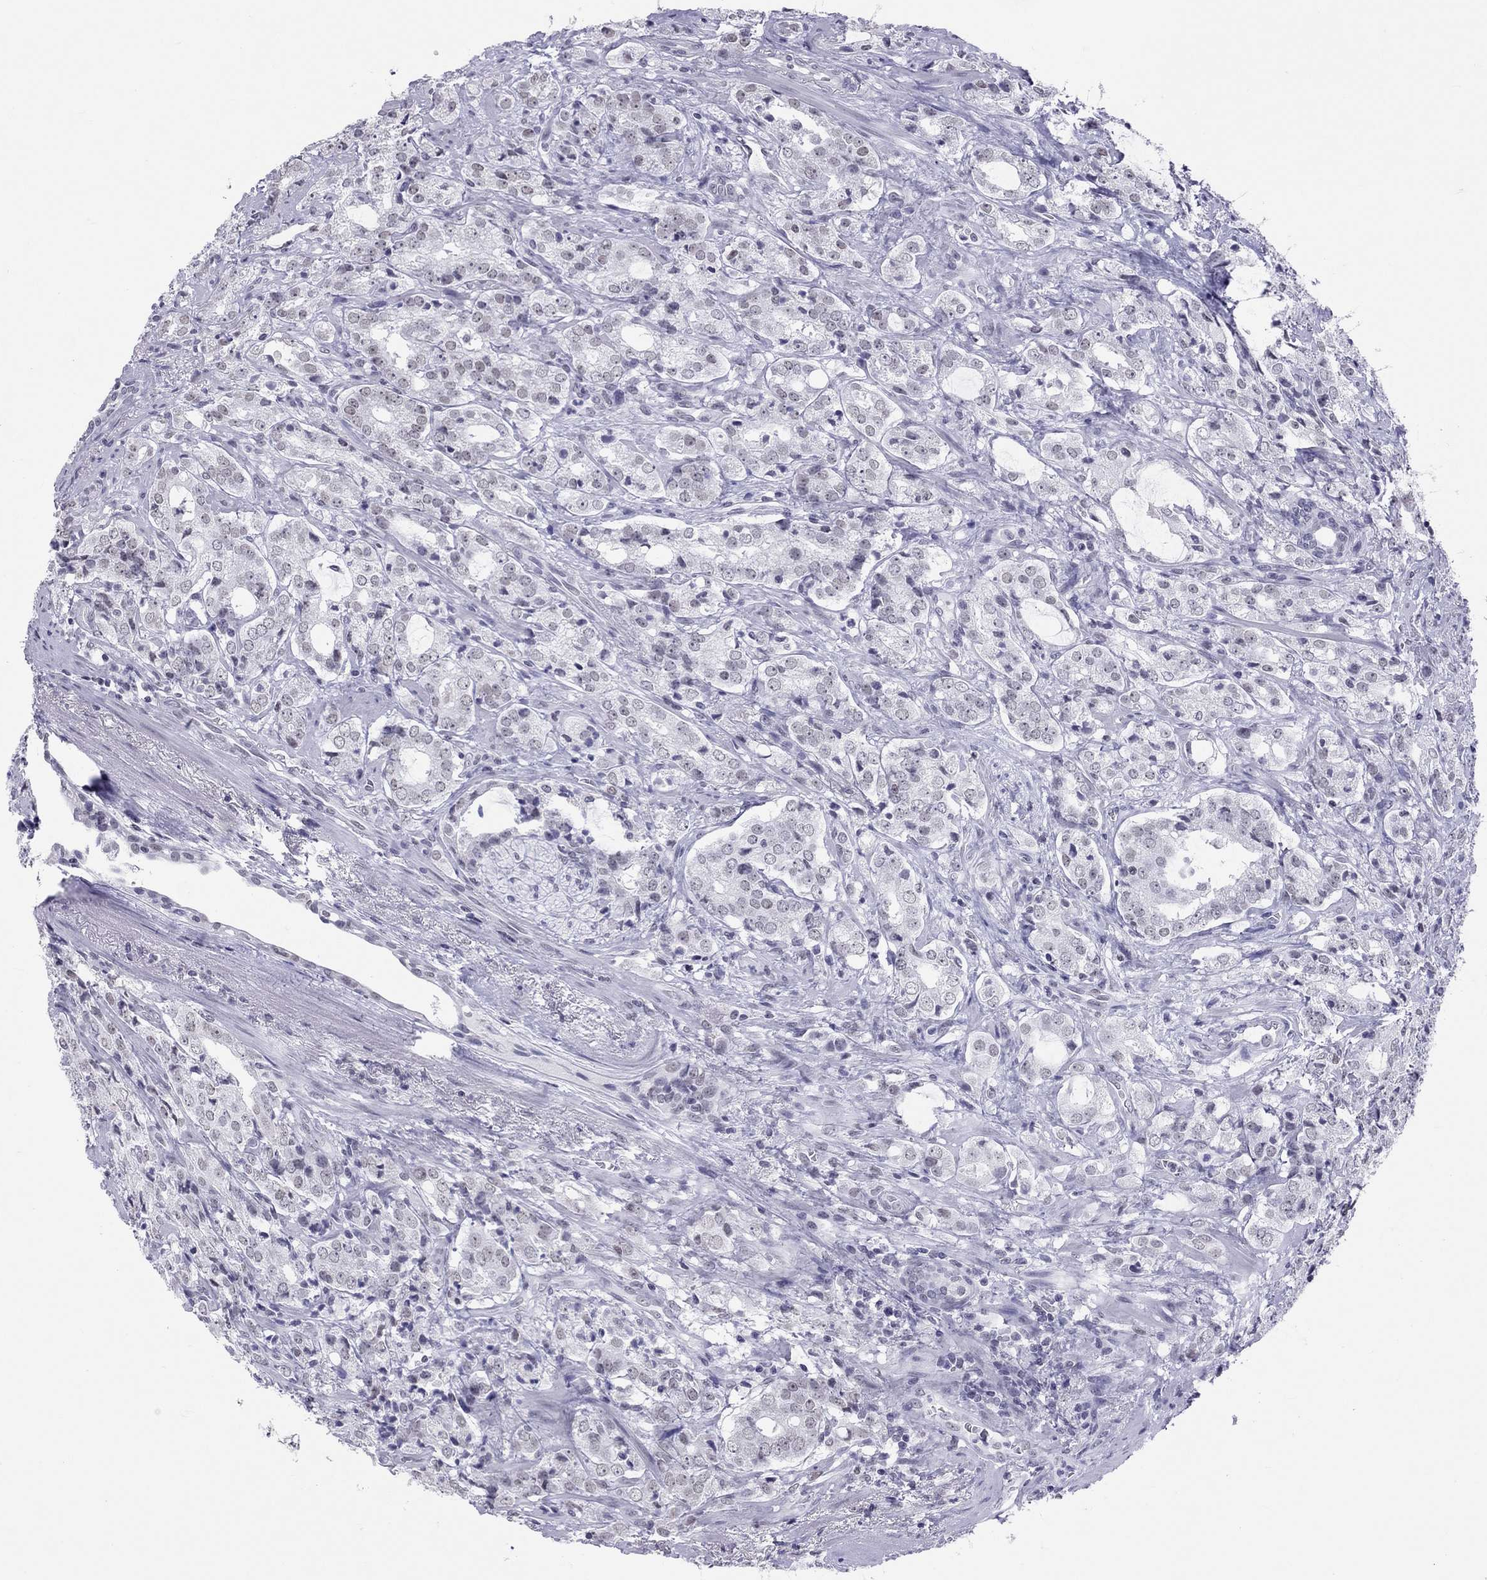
{"staining": {"intensity": "negative", "quantity": "none", "location": "none"}, "tissue": "prostate cancer", "cell_type": "Tumor cells", "image_type": "cancer", "snomed": [{"axis": "morphology", "description": "Adenocarcinoma, NOS"}, {"axis": "topography", "description": "Prostate"}], "caption": "An image of human prostate cancer (adenocarcinoma) is negative for staining in tumor cells. (DAB (3,3'-diaminobenzidine) immunohistochemistry with hematoxylin counter stain).", "gene": "JHY", "patient": {"sex": "male", "age": 66}}